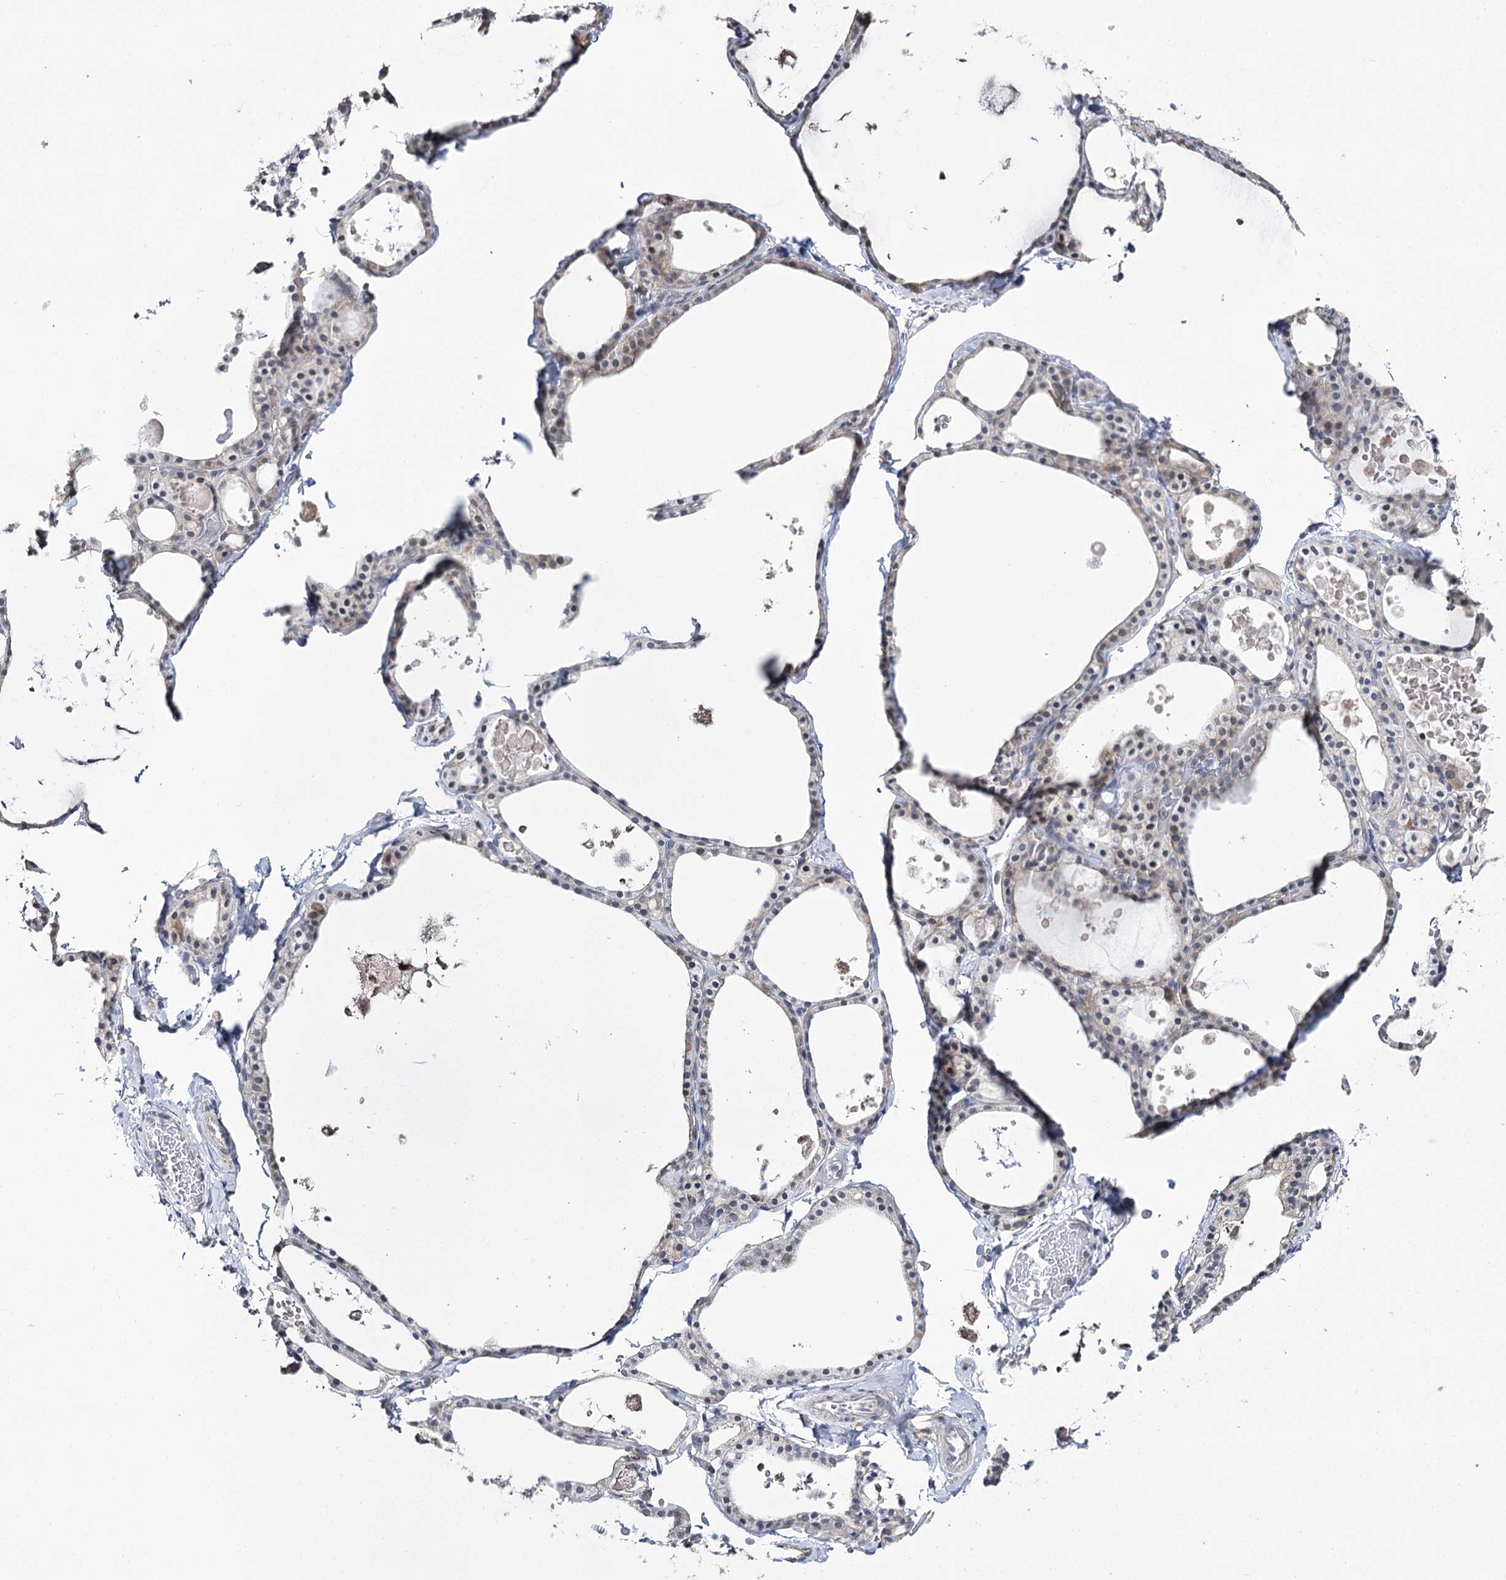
{"staining": {"intensity": "weak", "quantity": "<25%", "location": "cytoplasmic/membranous"}, "tissue": "thyroid gland", "cell_type": "Glandular cells", "image_type": "normal", "snomed": [{"axis": "morphology", "description": "Normal tissue, NOS"}, {"axis": "topography", "description": "Thyroid gland"}], "caption": "High magnification brightfield microscopy of benign thyroid gland stained with DAB (brown) and counterstained with hematoxylin (blue): glandular cells show no significant expression.", "gene": "PHYHIPL", "patient": {"sex": "male", "age": 56}}